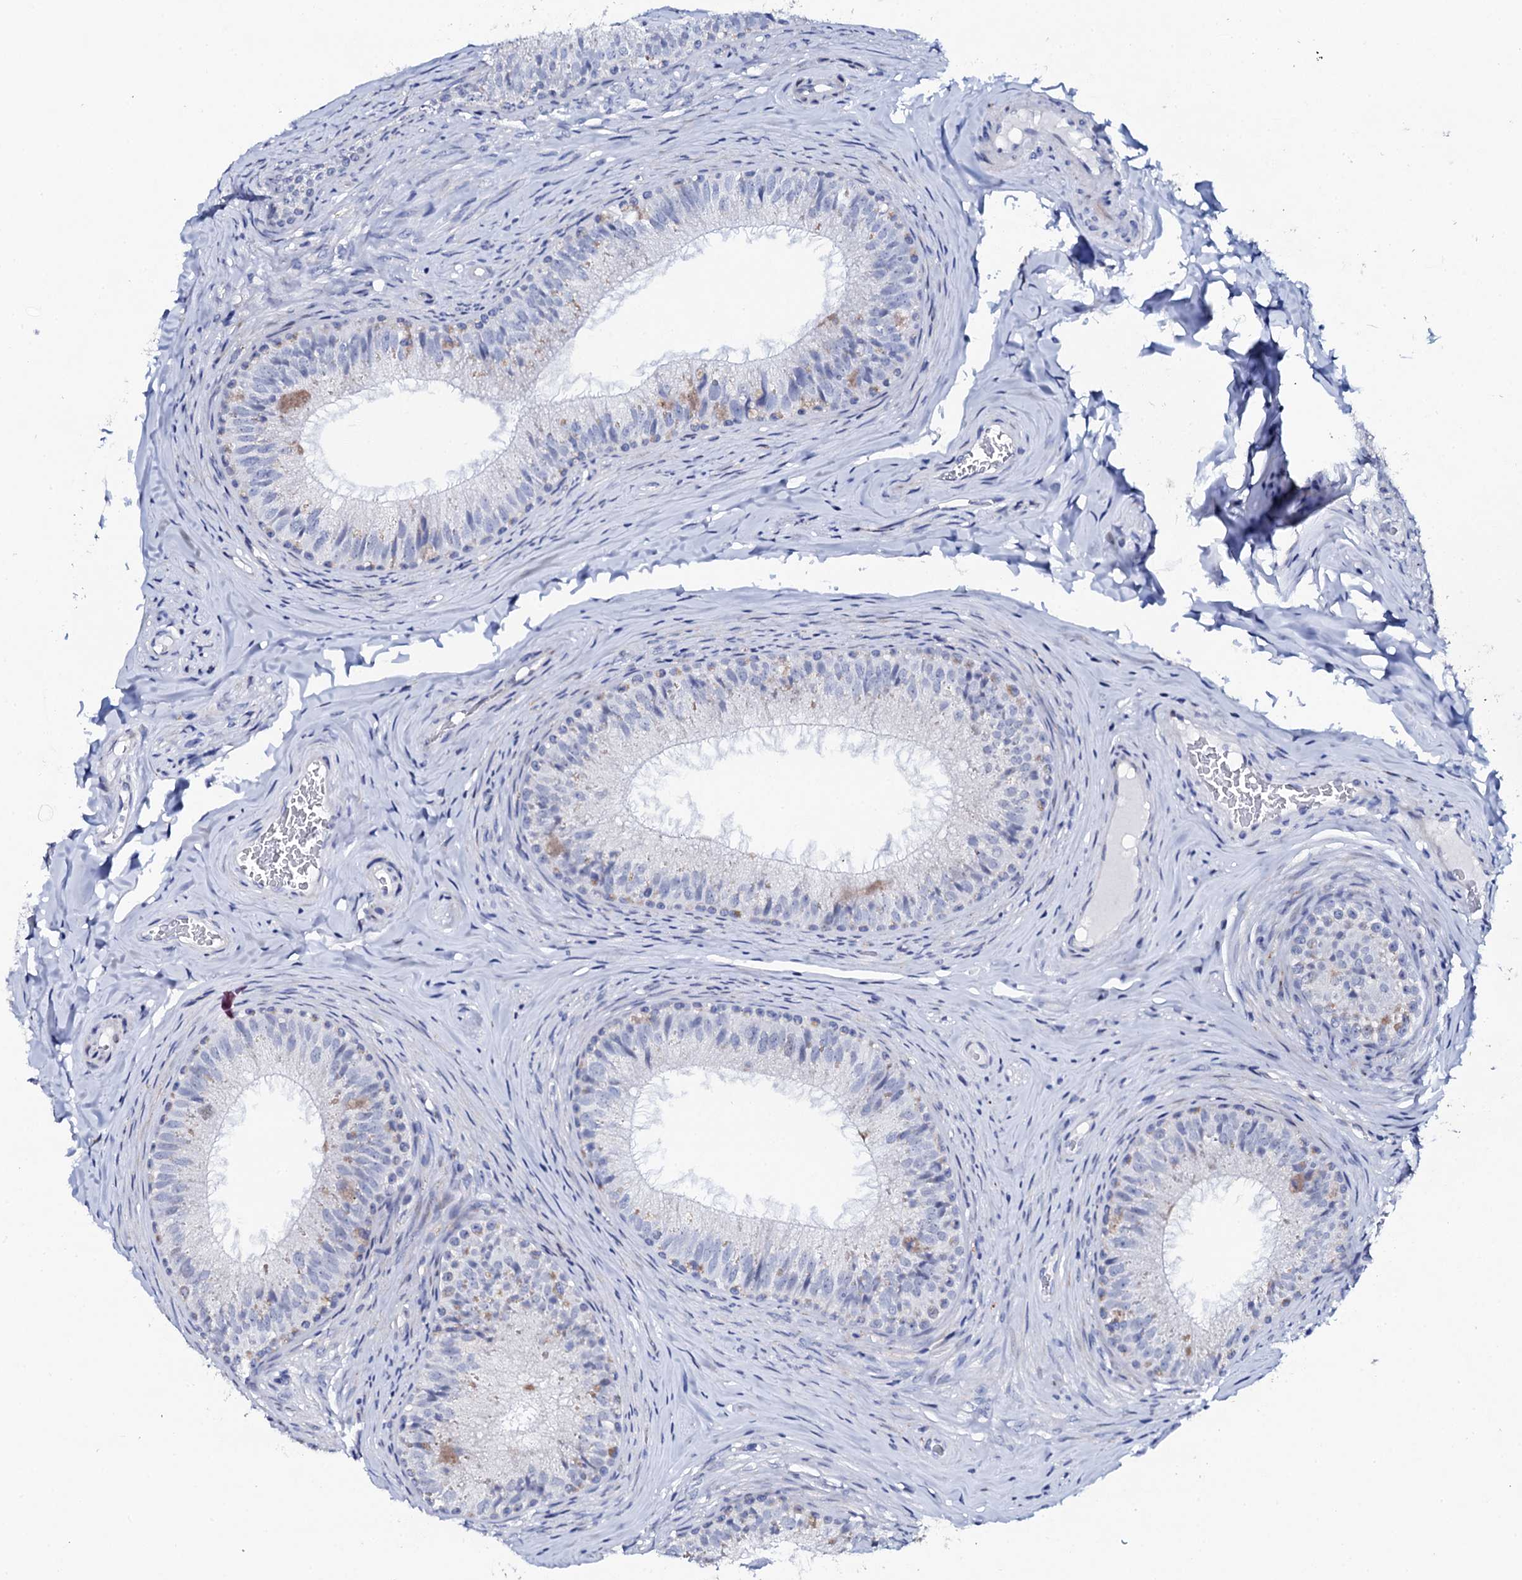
{"staining": {"intensity": "negative", "quantity": "none", "location": "none"}, "tissue": "epididymis", "cell_type": "Glandular cells", "image_type": "normal", "snomed": [{"axis": "morphology", "description": "Normal tissue, NOS"}, {"axis": "topography", "description": "Epididymis"}], "caption": "The immunohistochemistry histopathology image has no significant expression in glandular cells of epididymis. (Immunohistochemistry, brightfield microscopy, high magnification).", "gene": "NUDT13", "patient": {"sex": "male", "age": 34}}